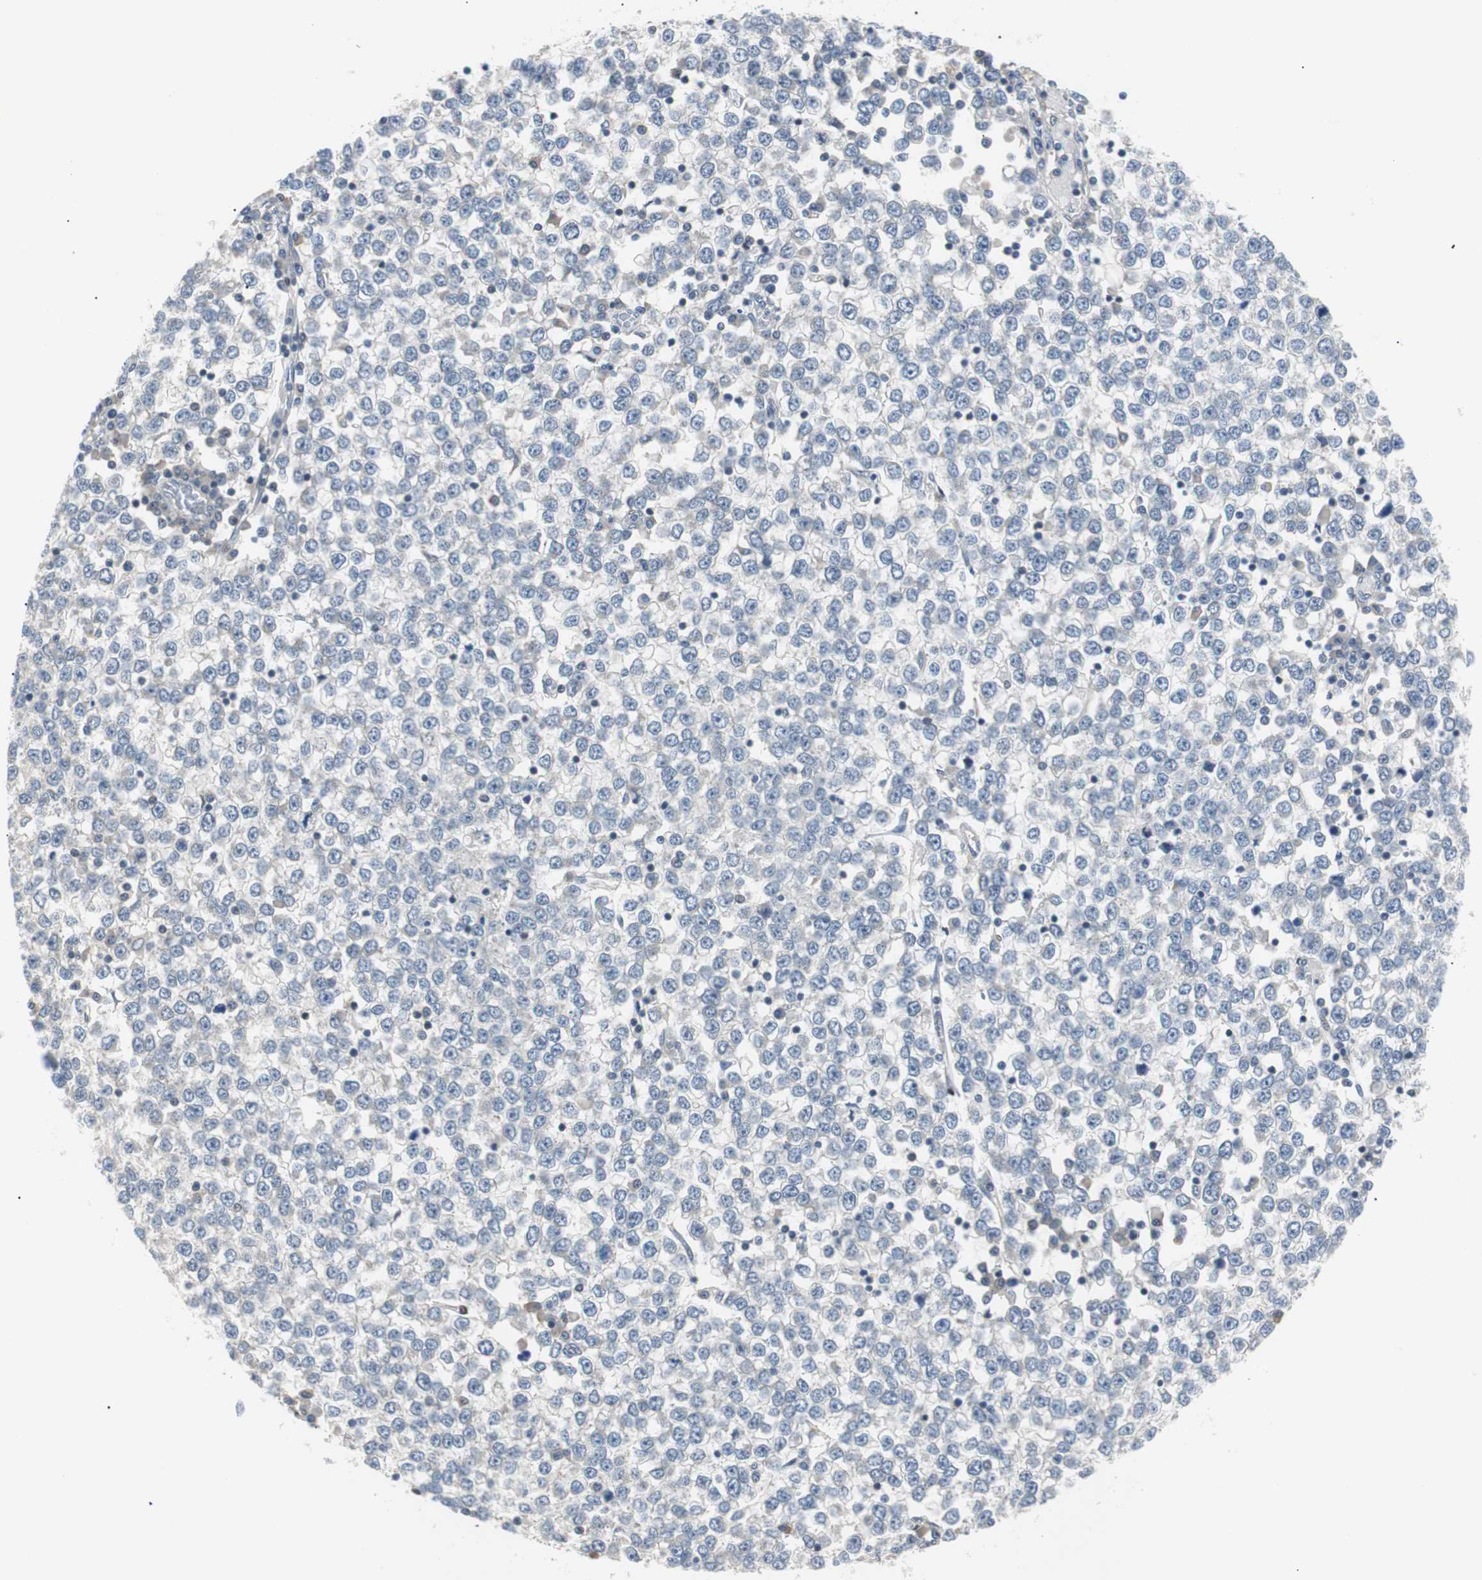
{"staining": {"intensity": "negative", "quantity": "none", "location": "none"}, "tissue": "testis cancer", "cell_type": "Tumor cells", "image_type": "cancer", "snomed": [{"axis": "morphology", "description": "Seminoma, NOS"}, {"axis": "topography", "description": "Testis"}], "caption": "Micrograph shows no protein staining in tumor cells of testis cancer tissue.", "gene": "MAP2K4", "patient": {"sex": "male", "age": 65}}